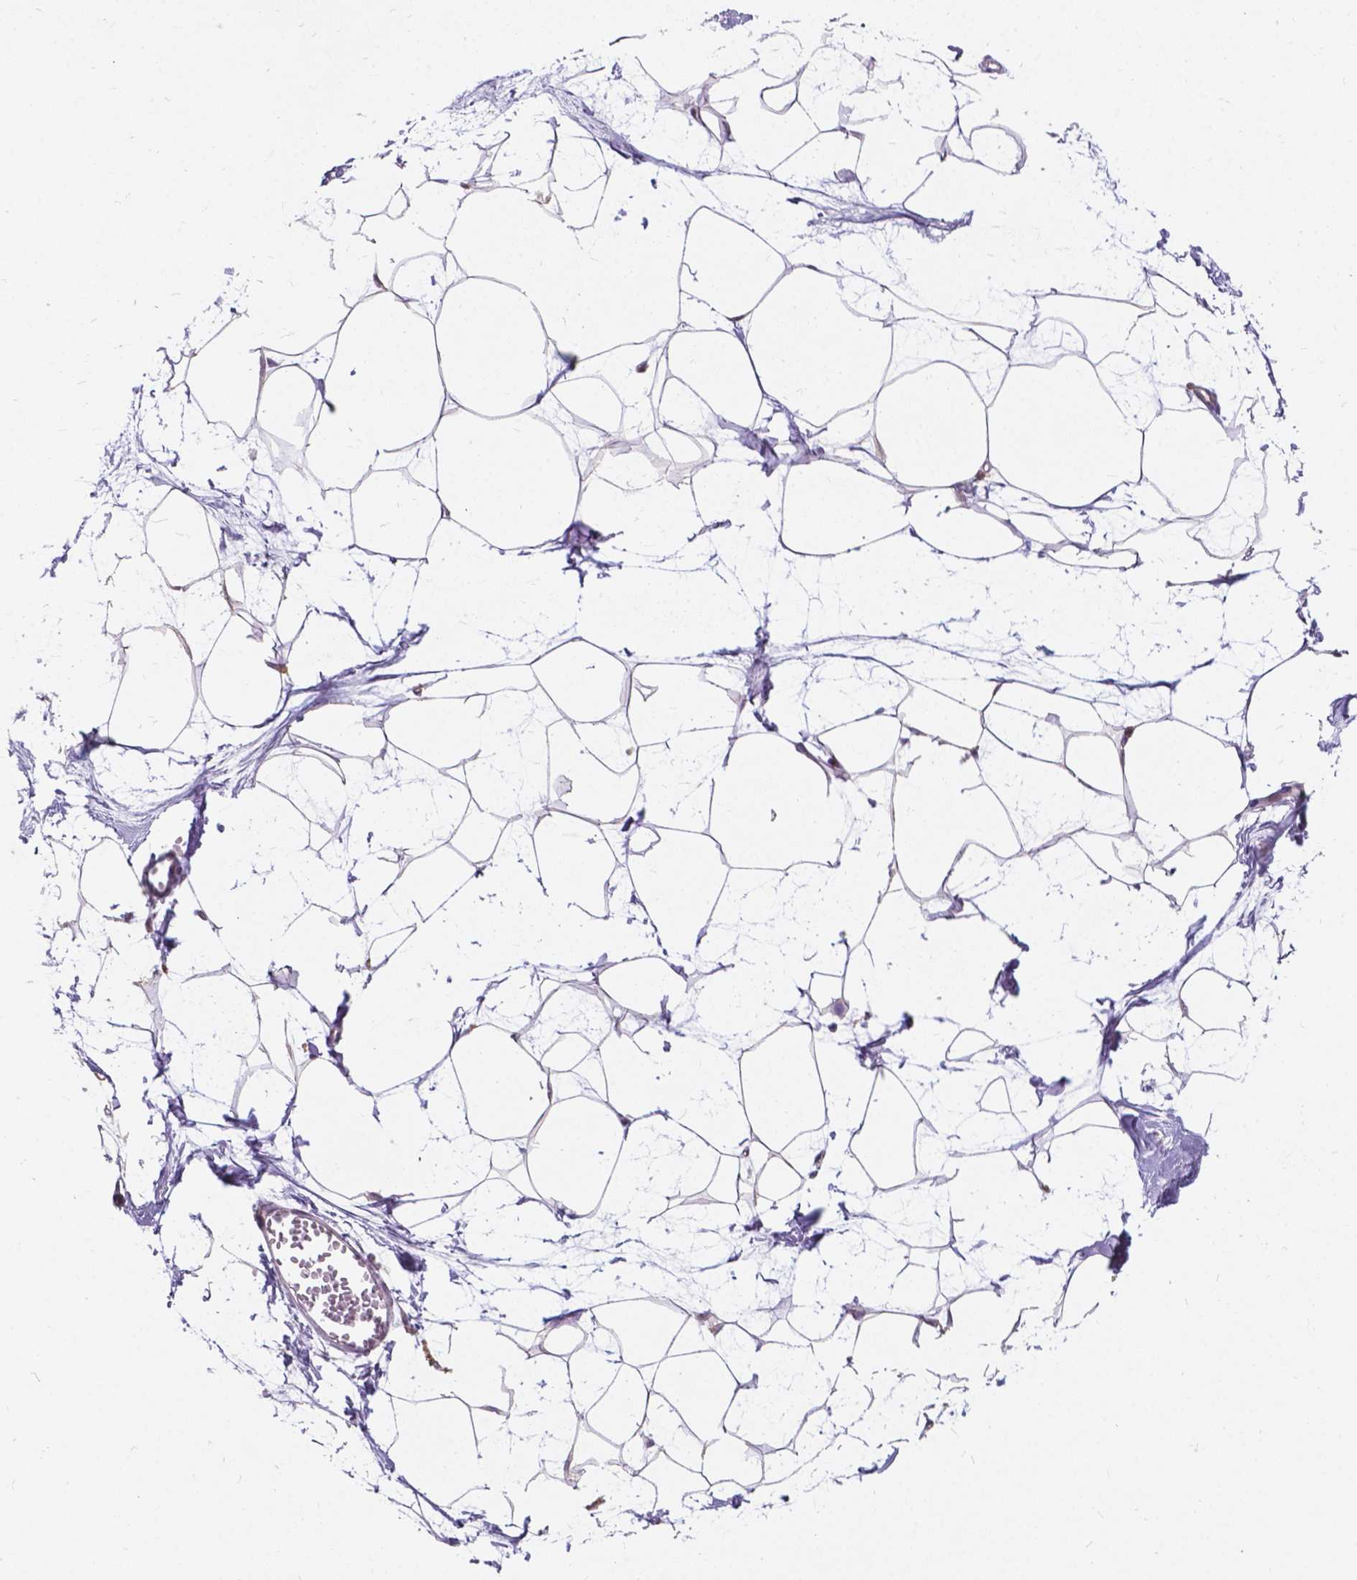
{"staining": {"intensity": "negative", "quantity": "none", "location": "none"}, "tissue": "breast", "cell_type": "Adipocytes", "image_type": "normal", "snomed": [{"axis": "morphology", "description": "Normal tissue, NOS"}, {"axis": "topography", "description": "Breast"}], "caption": "An IHC image of unremarkable breast is shown. There is no staining in adipocytes of breast.", "gene": "MYH14", "patient": {"sex": "female", "age": 45}}